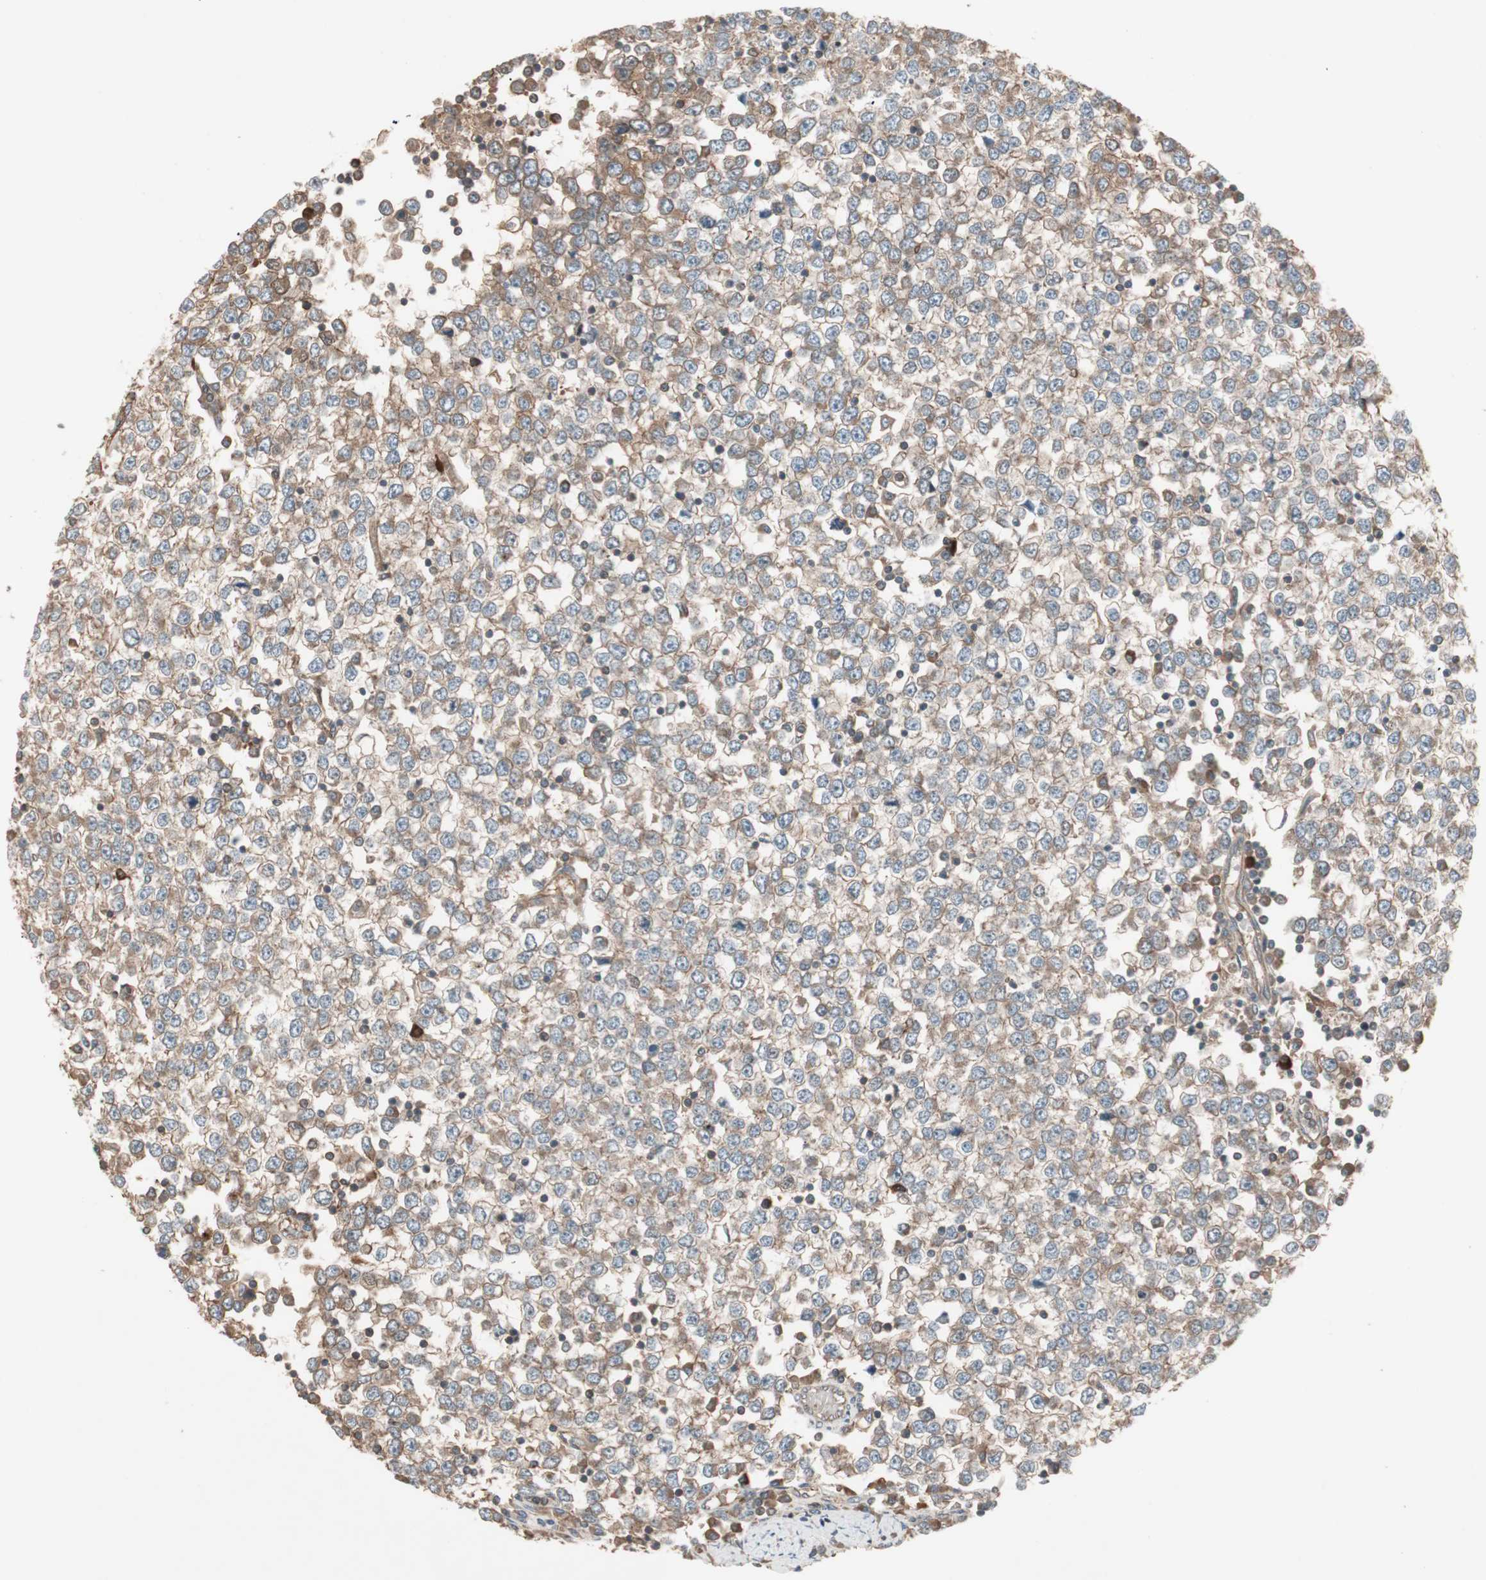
{"staining": {"intensity": "moderate", "quantity": ">75%", "location": "cytoplasmic/membranous"}, "tissue": "testis cancer", "cell_type": "Tumor cells", "image_type": "cancer", "snomed": [{"axis": "morphology", "description": "Seminoma, NOS"}, {"axis": "topography", "description": "Testis"}], "caption": "Immunohistochemistry of testis cancer shows medium levels of moderate cytoplasmic/membranous staining in approximately >75% of tumor cells.", "gene": "TFPI", "patient": {"sex": "male", "age": 65}}